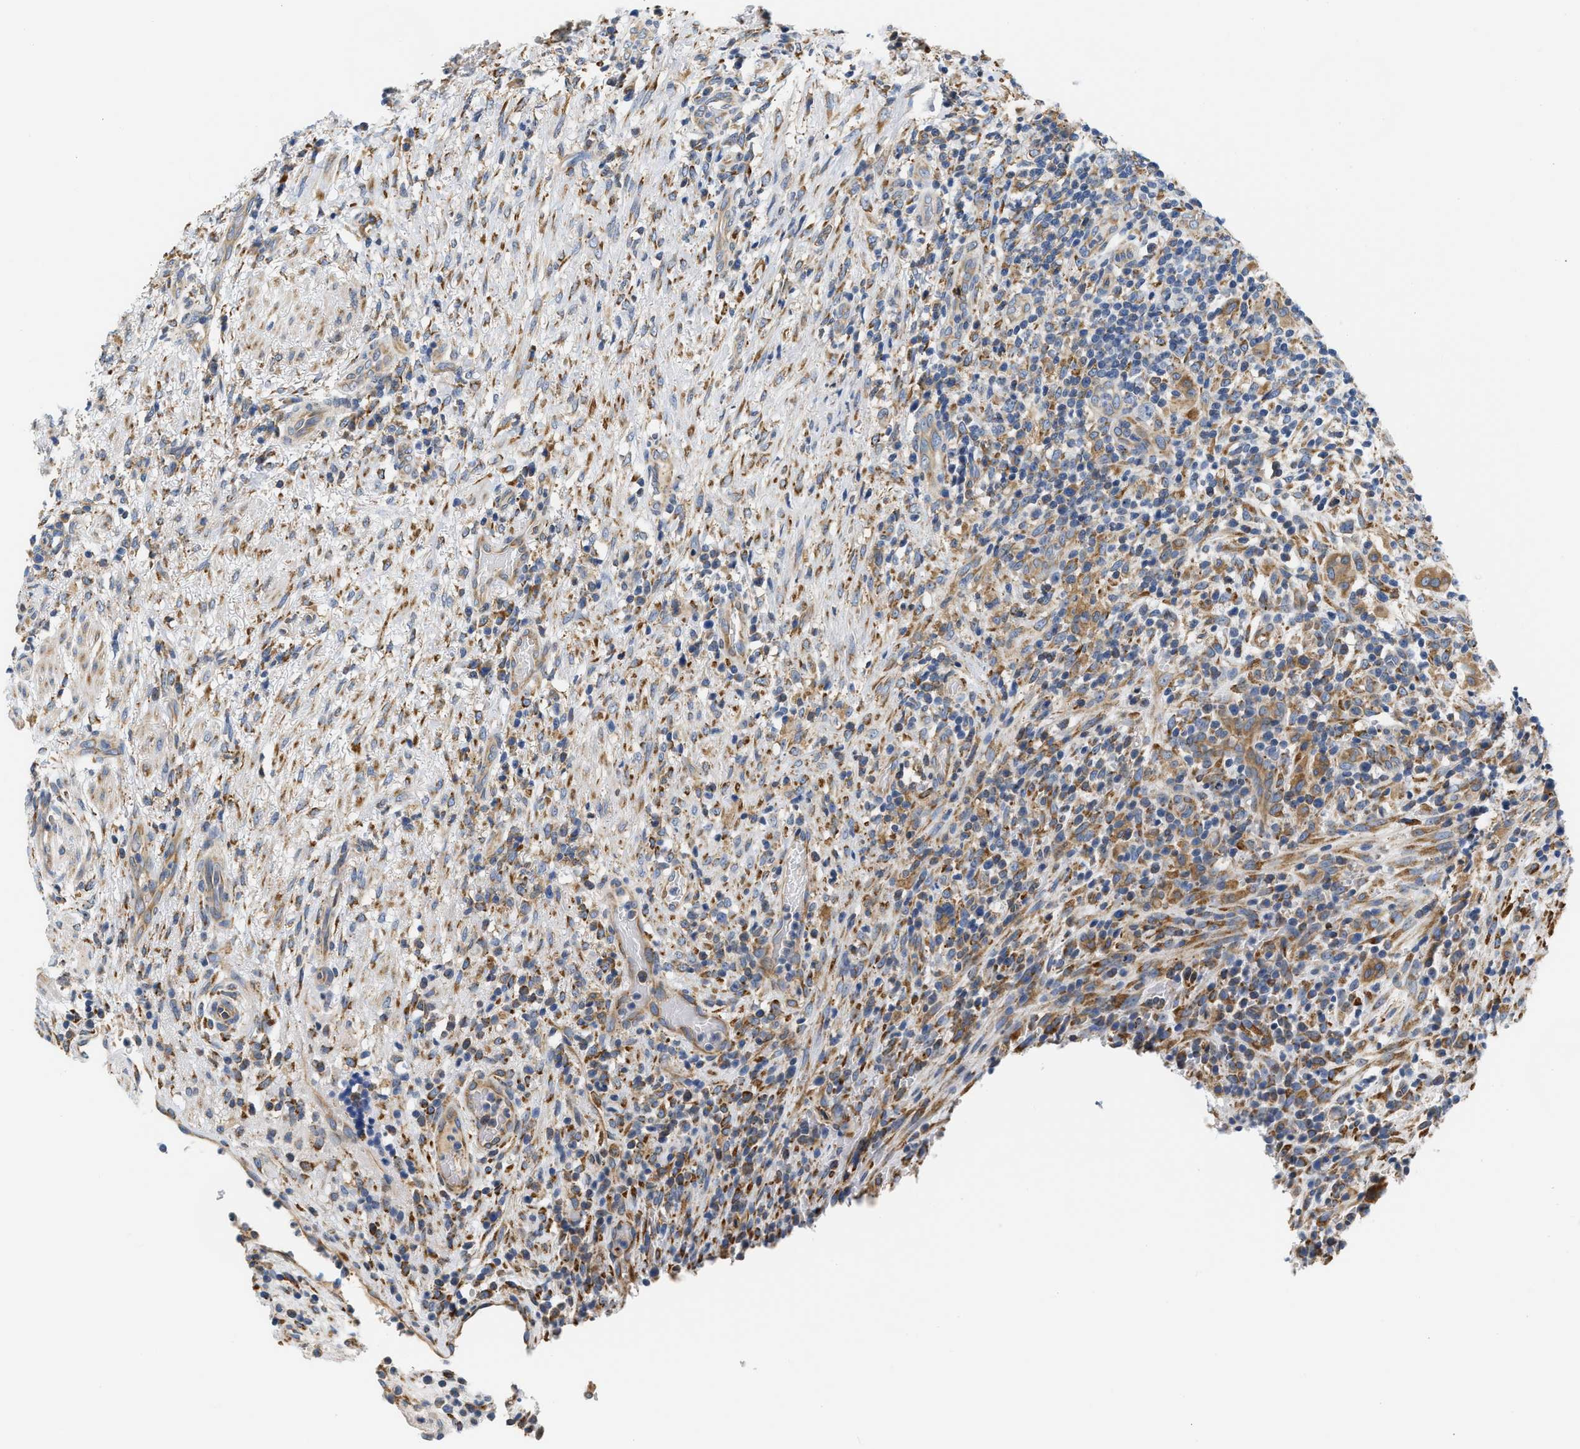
{"staining": {"intensity": "moderate", "quantity": "25%-75%", "location": "cytoplasmic/membranous"}, "tissue": "urothelial cancer", "cell_type": "Tumor cells", "image_type": "cancer", "snomed": [{"axis": "morphology", "description": "Urothelial carcinoma, Low grade"}, {"axis": "topography", "description": "Urinary bladder"}], "caption": "Immunohistochemical staining of human urothelial cancer exhibits medium levels of moderate cytoplasmic/membranous staining in approximately 25%-75% of tumor cells.", "gene": "HDHD3", "patient": {"sex": "female", "age": 75}}